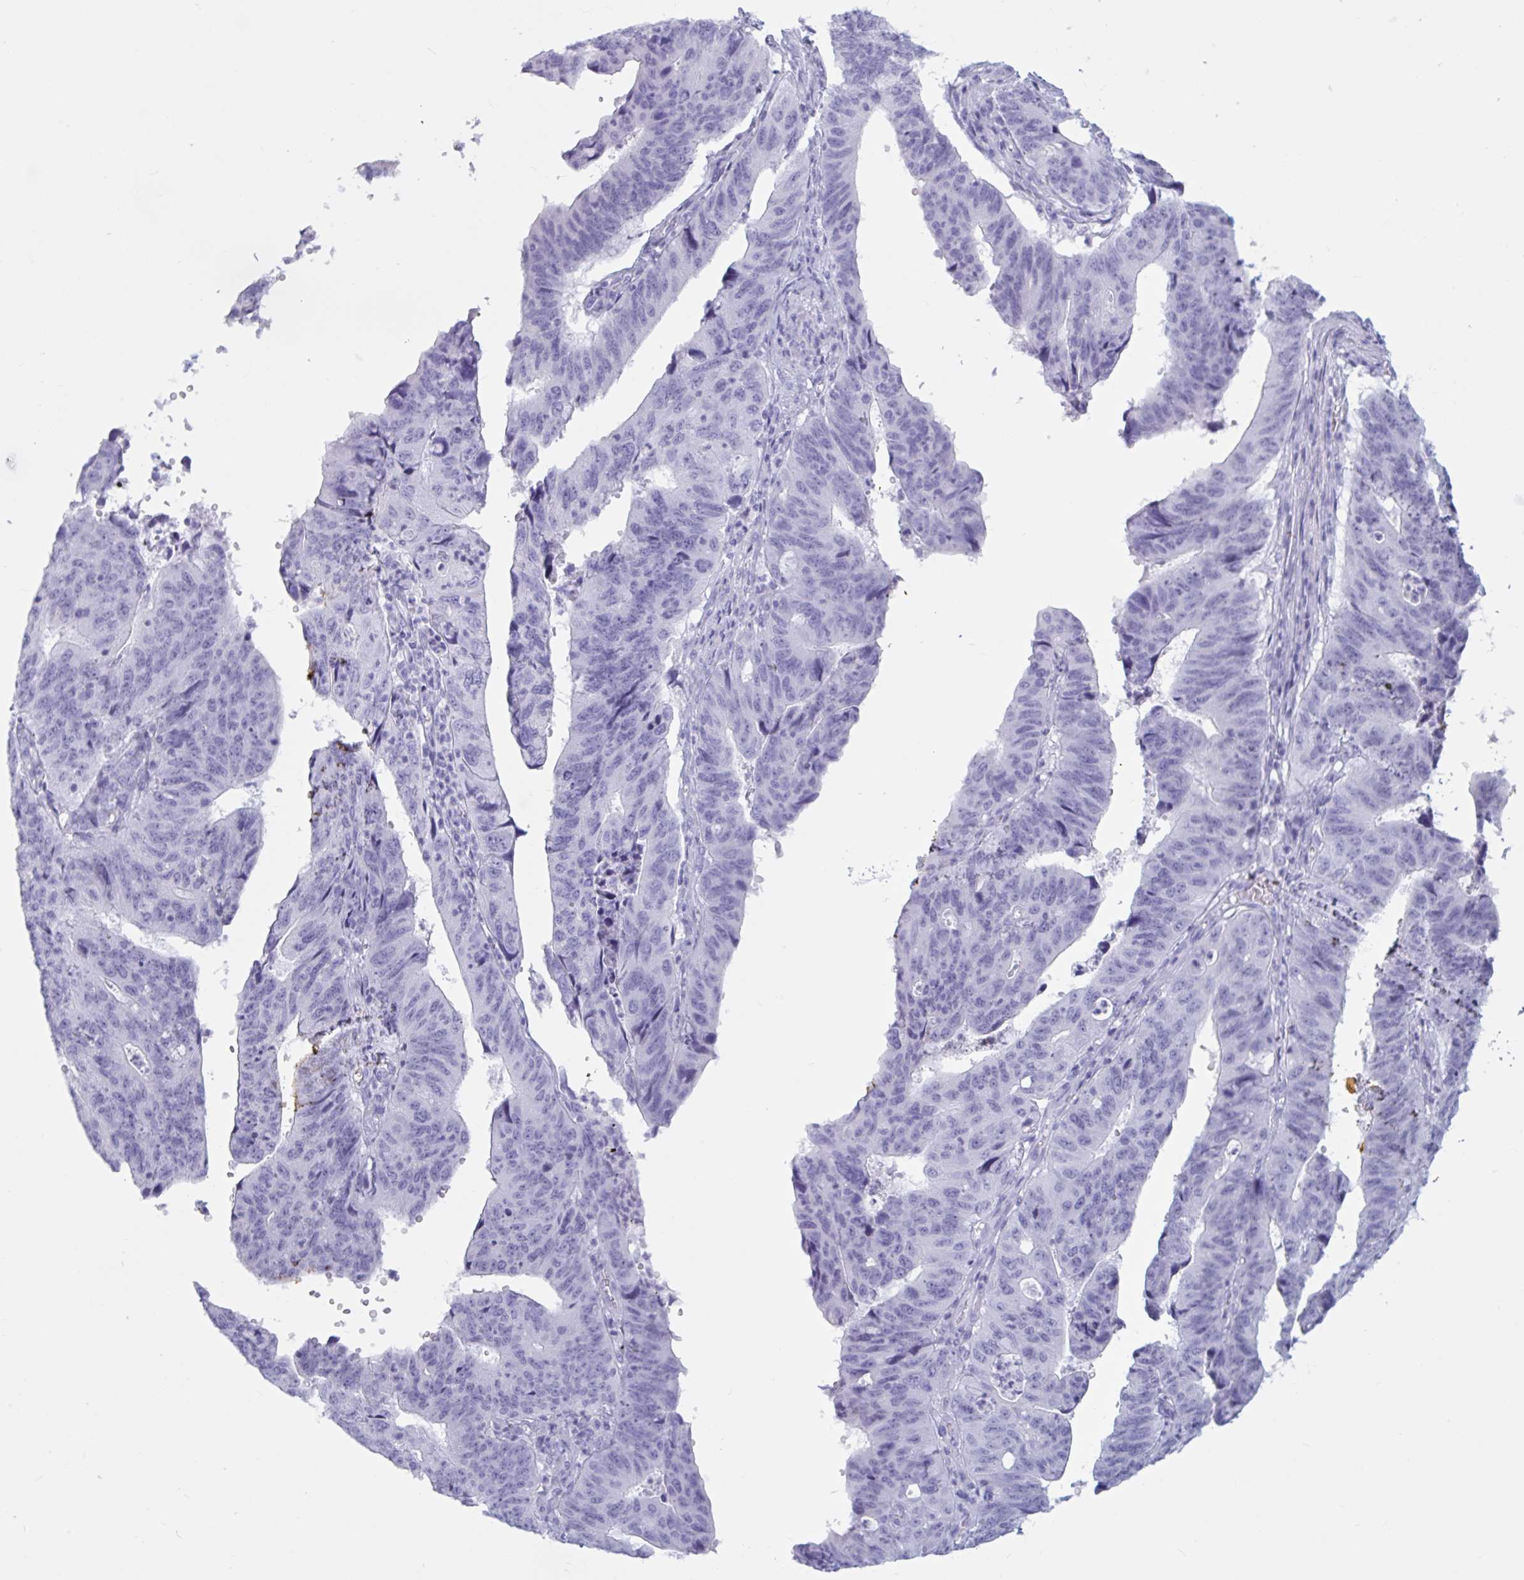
{"staining": {"intensity": "negative", "quantity": "none", "location": "none"}, "tissue": "stomach cancer", "cell_type": "Tumor cells", "image_type": "cancer", "snomed": [{"axis": "morphology", "description": "Adenocarcinoma, NOS"}, {"axis": "topography", "description": "Stomach"}], "caption": "Stomach adenocarcinoma stained for a protein using immunohistochemistry (IHC) displays no staining tumor cells.", "gene": "BBS10", "patient": {"sex": "male", "age": 59}}